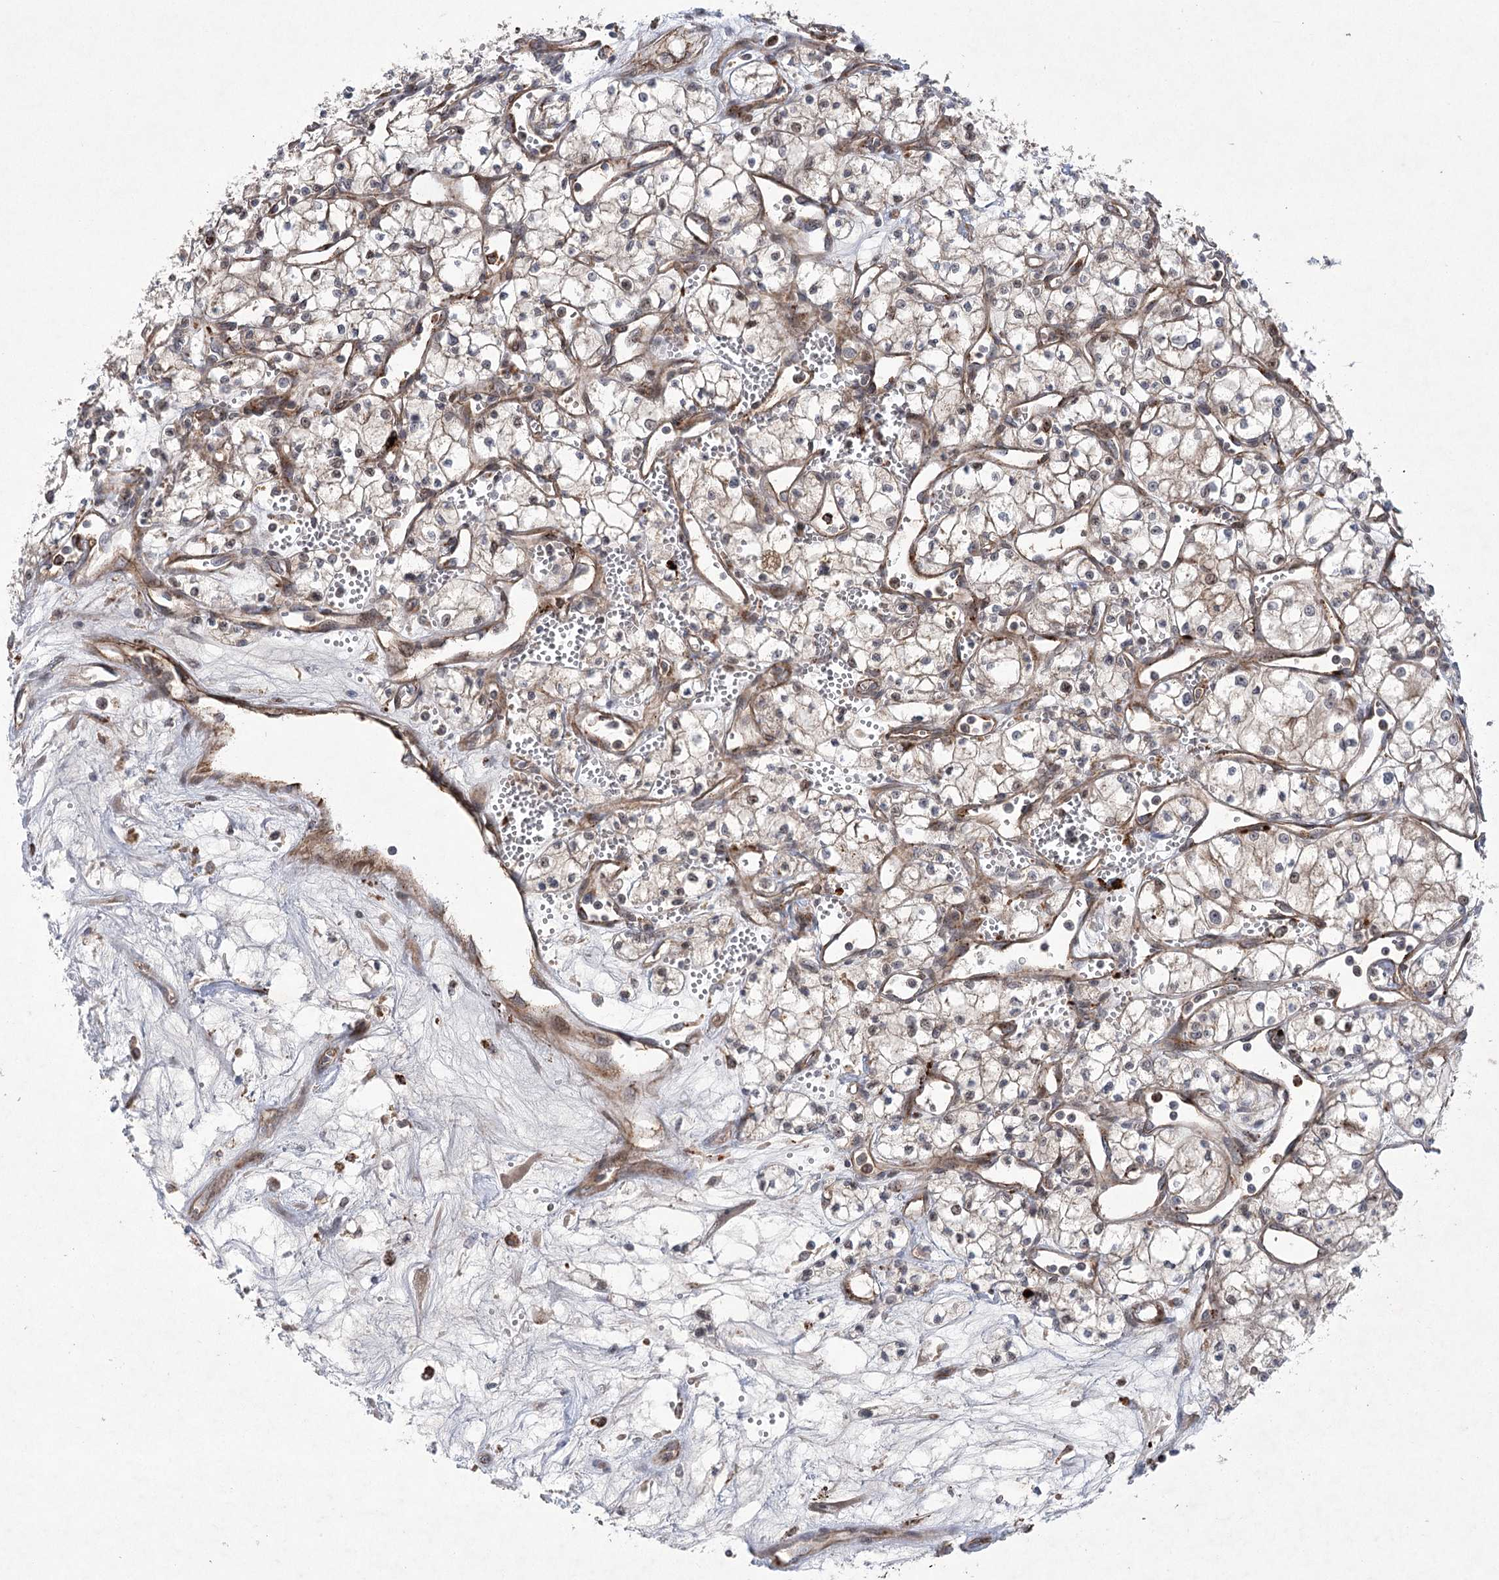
{"staining": {"intensity": "weak", "quantity": "25%-75%", "location": "cytoplasmic/membranous"}, "tissue": "renal cancer", "cell_type": "Tumor cells", "image_type": "cancer", "snomed": [{"axis": "morphology", "description": "Adenocarcinoma, NOS"}, {"axis": "topography", "description": "Kidney"}], "caption": "Weak cytoplasmic/membranous staining is seen in about 25%-75% of tumor cells in renal cancer.", "gene": "METTL24", "patient": {"sex": "male", "age": 59}}